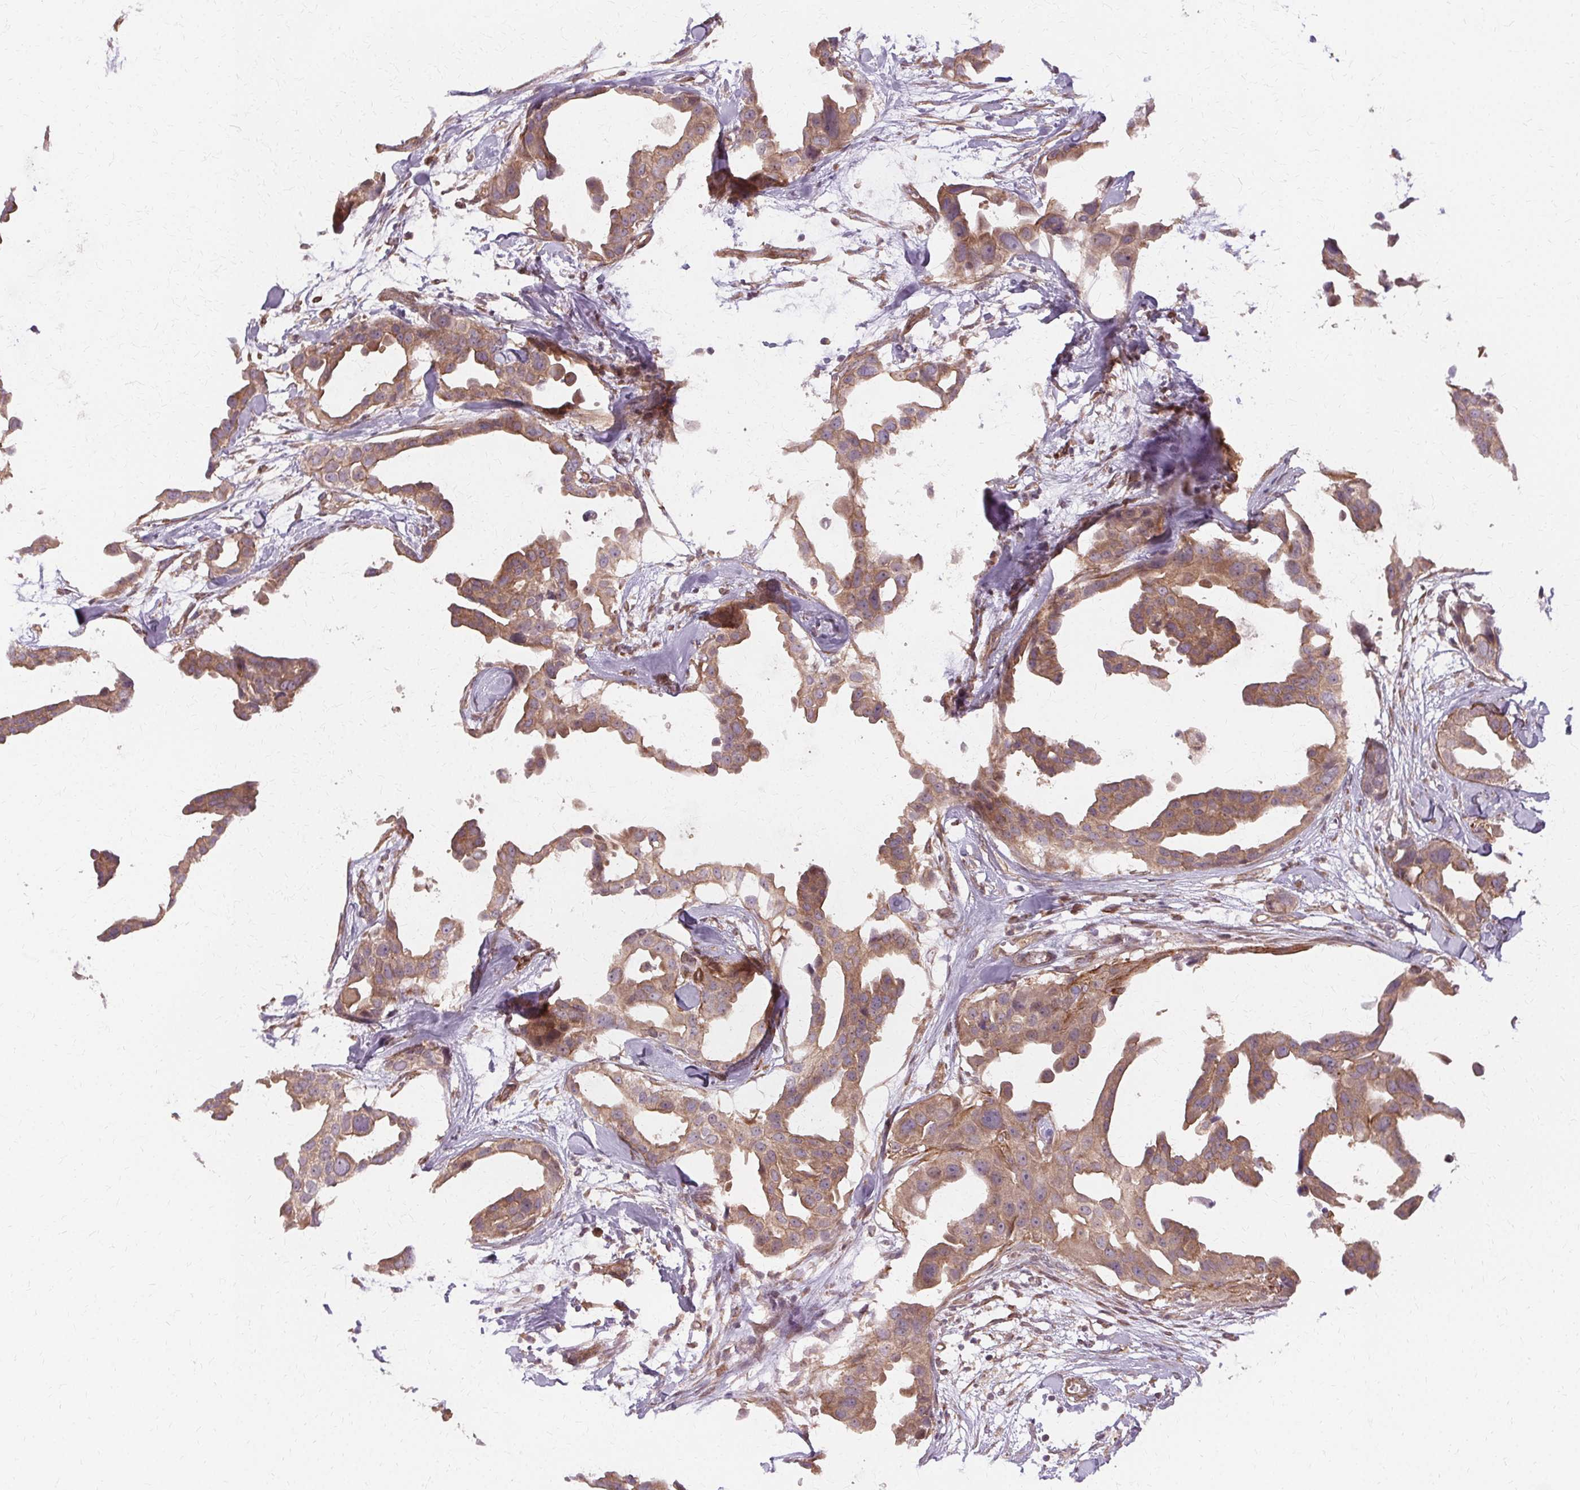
{"staining": {"intensity": "moderate", "quantity": ">75%", "location": "cytoplasmic/membranous"}, "tissue": "breast cancer", "cell_type": "Tumor cells", "image_type": "cancer", "snomed": [{"axis": "morphology", "description": "Duct carcinoma"}, {"axis": "topography", "description": "Breast"}], "caption": "Human breast invasive ductal carcinoma stained with a protein marker reveals moderate staining in tumor cells.", "gene": "USP8", "patient": {"sex": "female", "age": 38}}